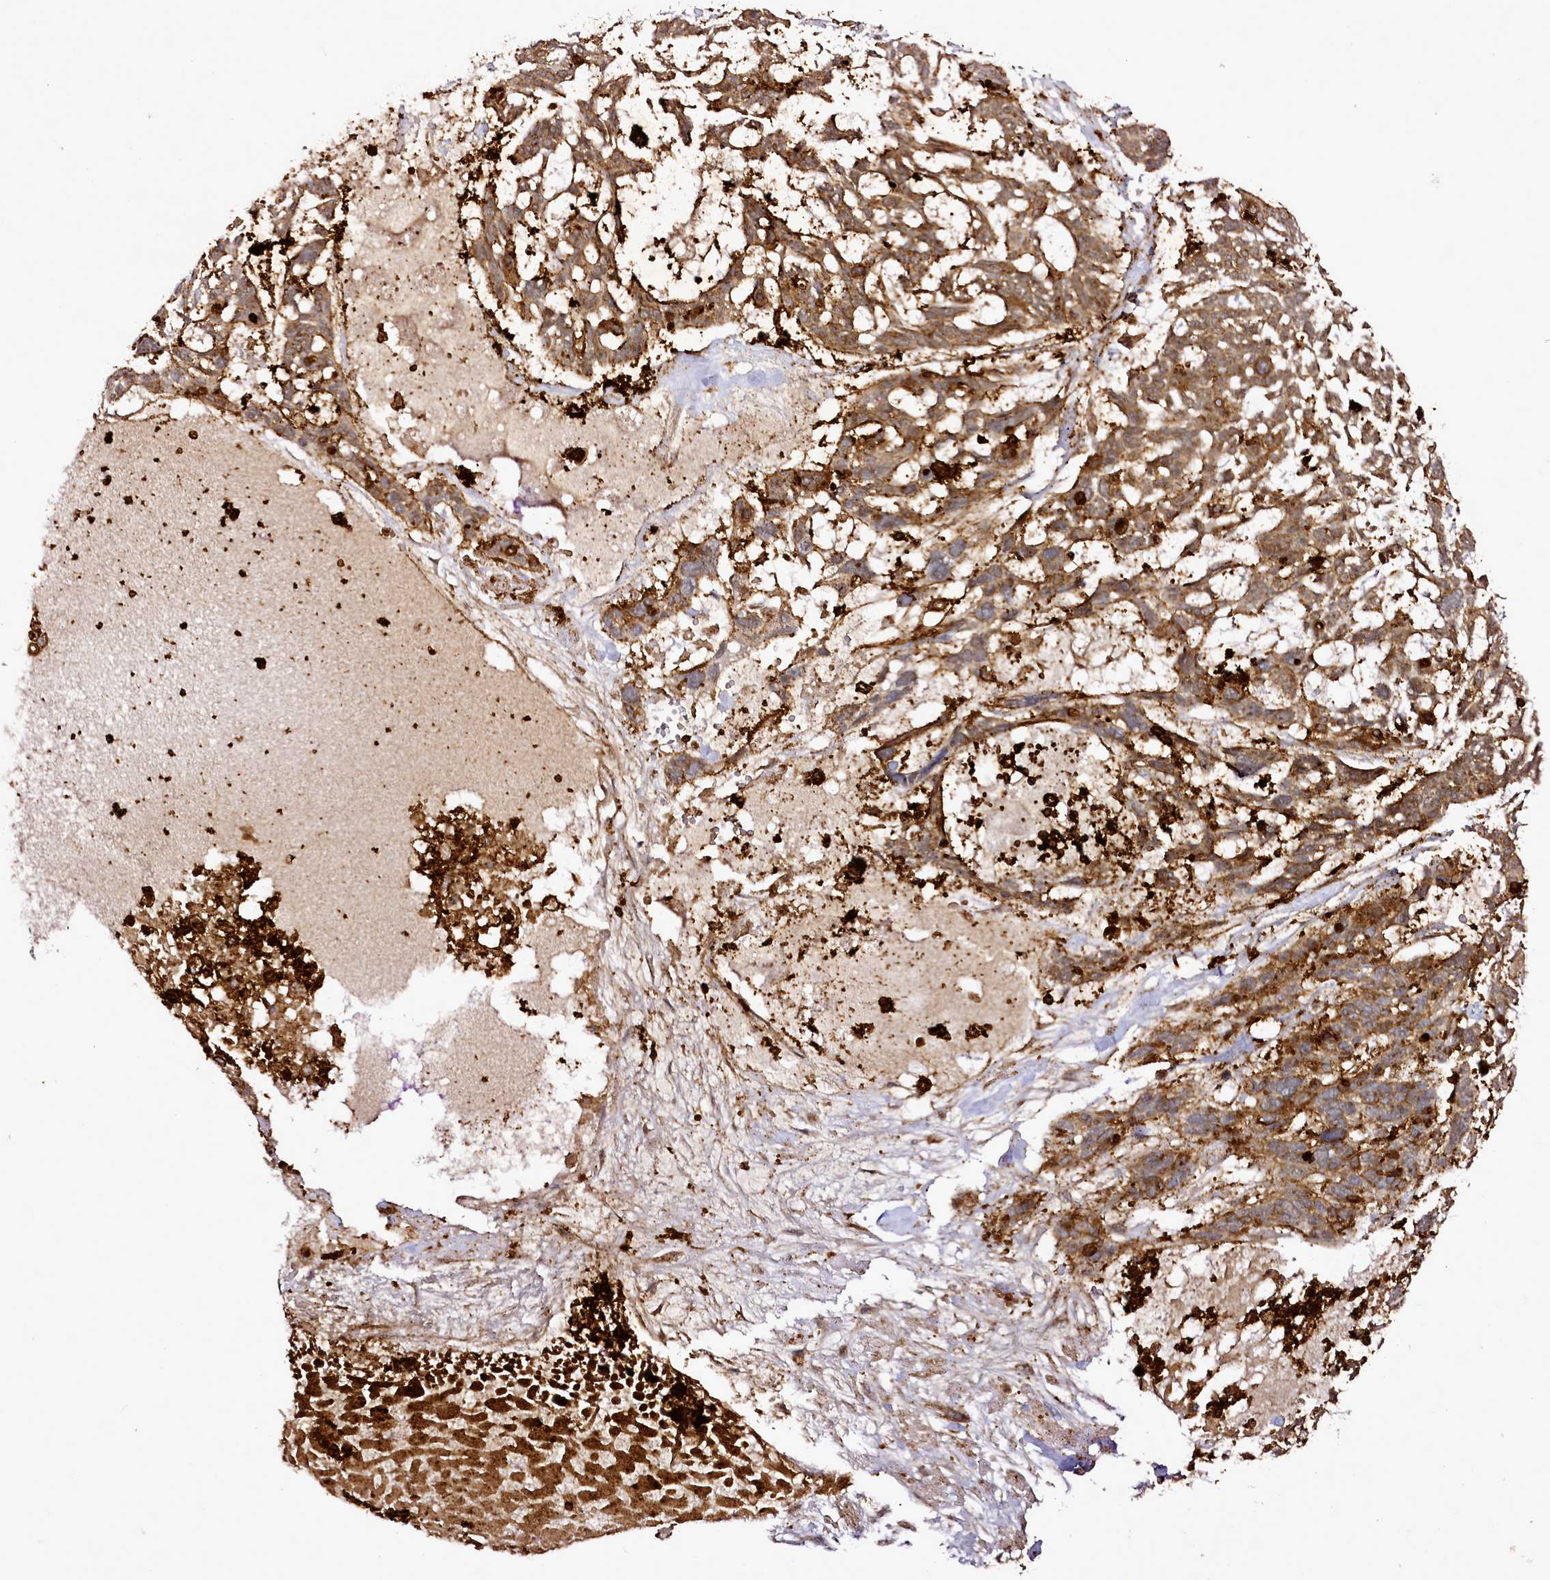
{"staining": {"intensity": "moderate", "quantity": ">75%", "location": "cytoplasmic/membranous"}, "tissue": "skin cancer", "cell_type": "Tumor cells", "image_type": "cancer", "snomed": [{"axis": "morphology", "description": "Basal cell carcinoma"}, {"axis": "topography", "description": "Skin"}], "caption": "Skin cancer (basal cell carcinoma) stained with a protein marker exhibits moderate staining in tumor cells.", "gene": "EDIL3", "patient": {"sex": "male", "age": 88}}